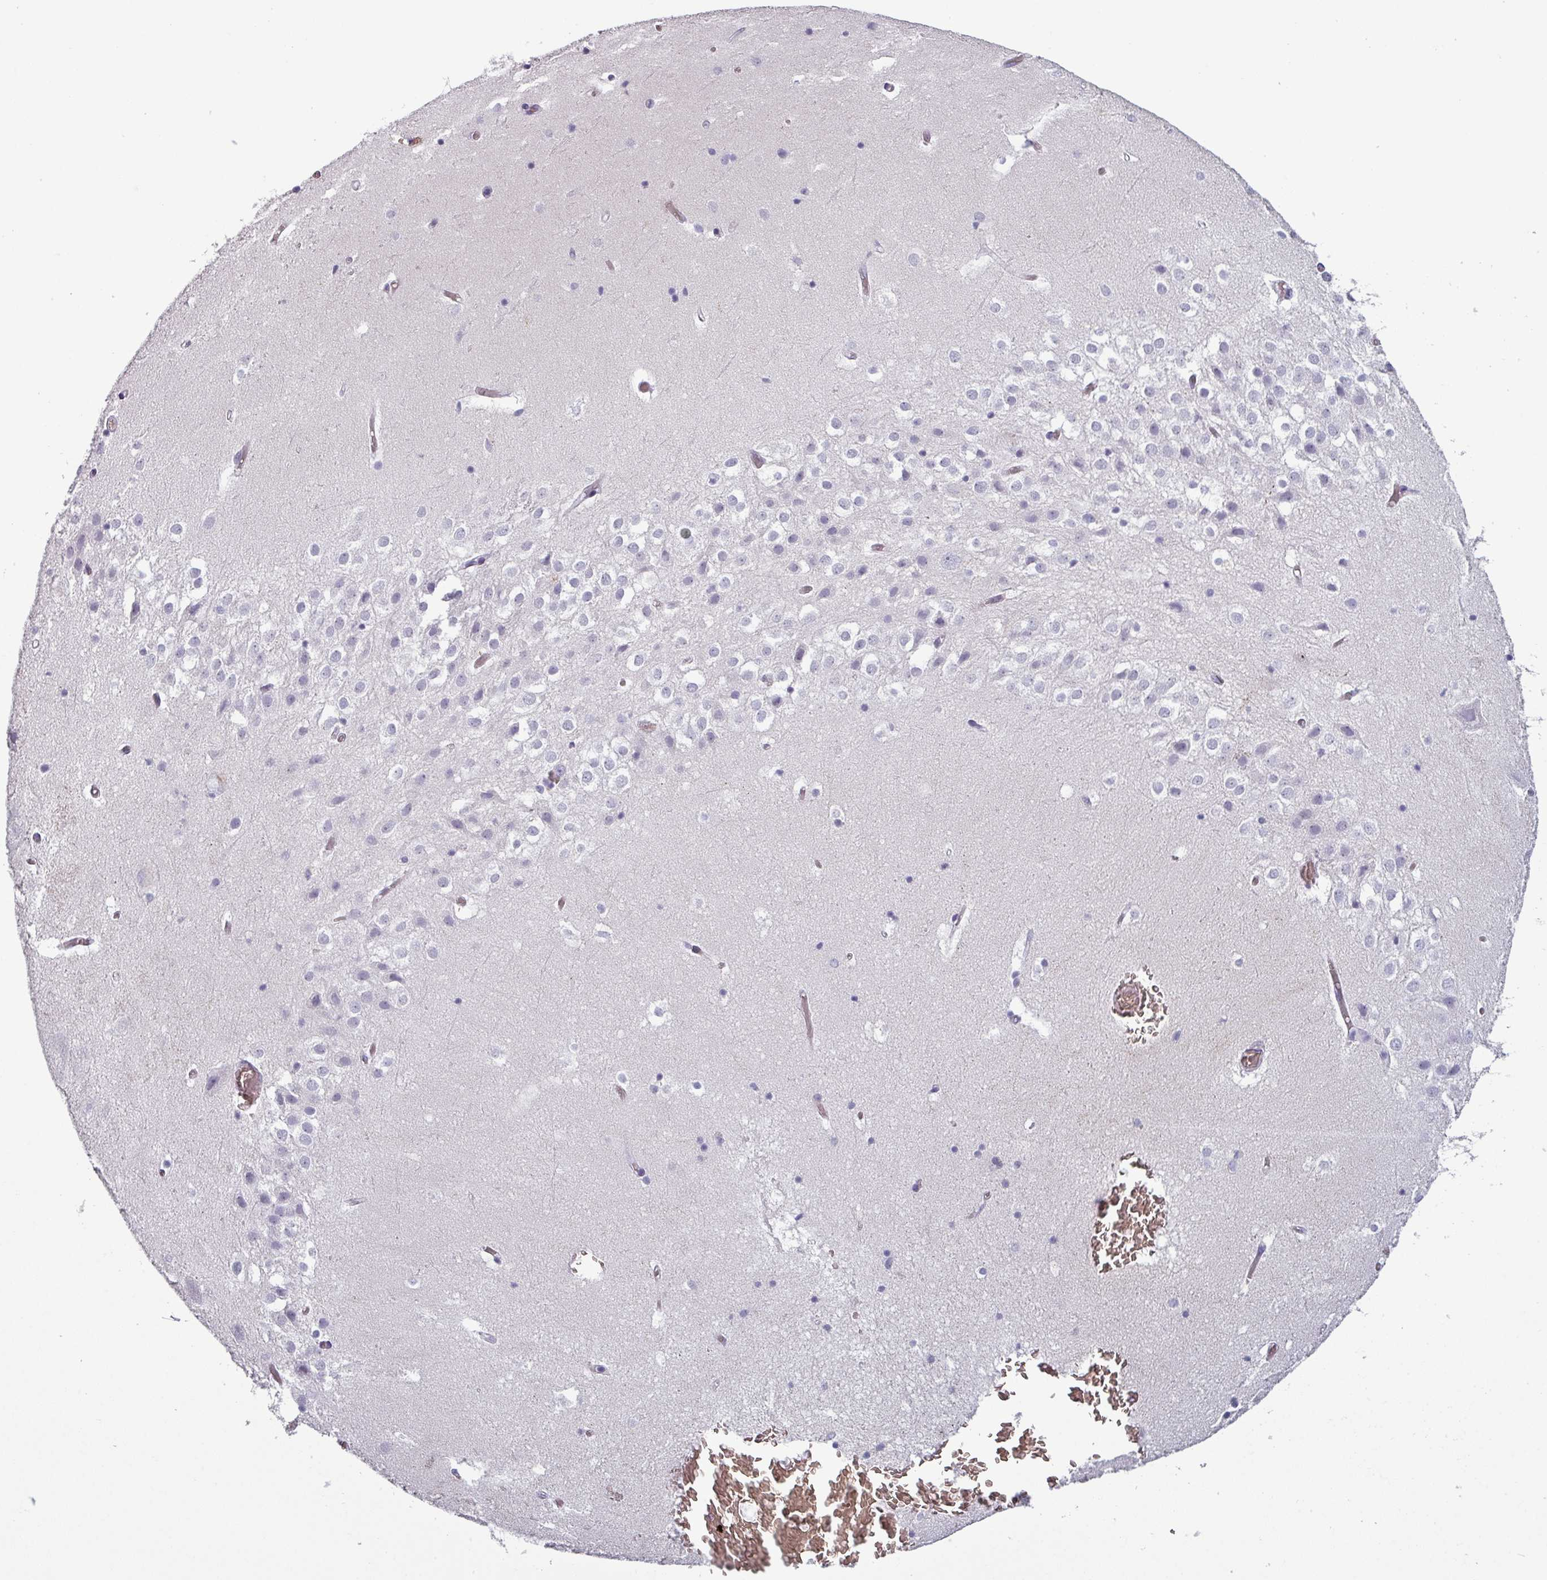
{"staining": {"intensity": "negative", "quantity": "none", "location": "none"}, "tissue": "hippocampus", "cell_type": "Glial cells", "image_type": "normal", "snomed": [{"axis": "morphology", "description": "Normal tissue, NOS"}, {"axis": "topography", "description": "Hippocampus"}], "caption": "IHC photomicrograph of unremarkable hippocampus: hippocampus stained with DAB (3,3'-diaminobenzidine) reveals no significant protein expression in glial cells.", "gene": "AREL1", "patient": {"sex": "female", "age": 52}}